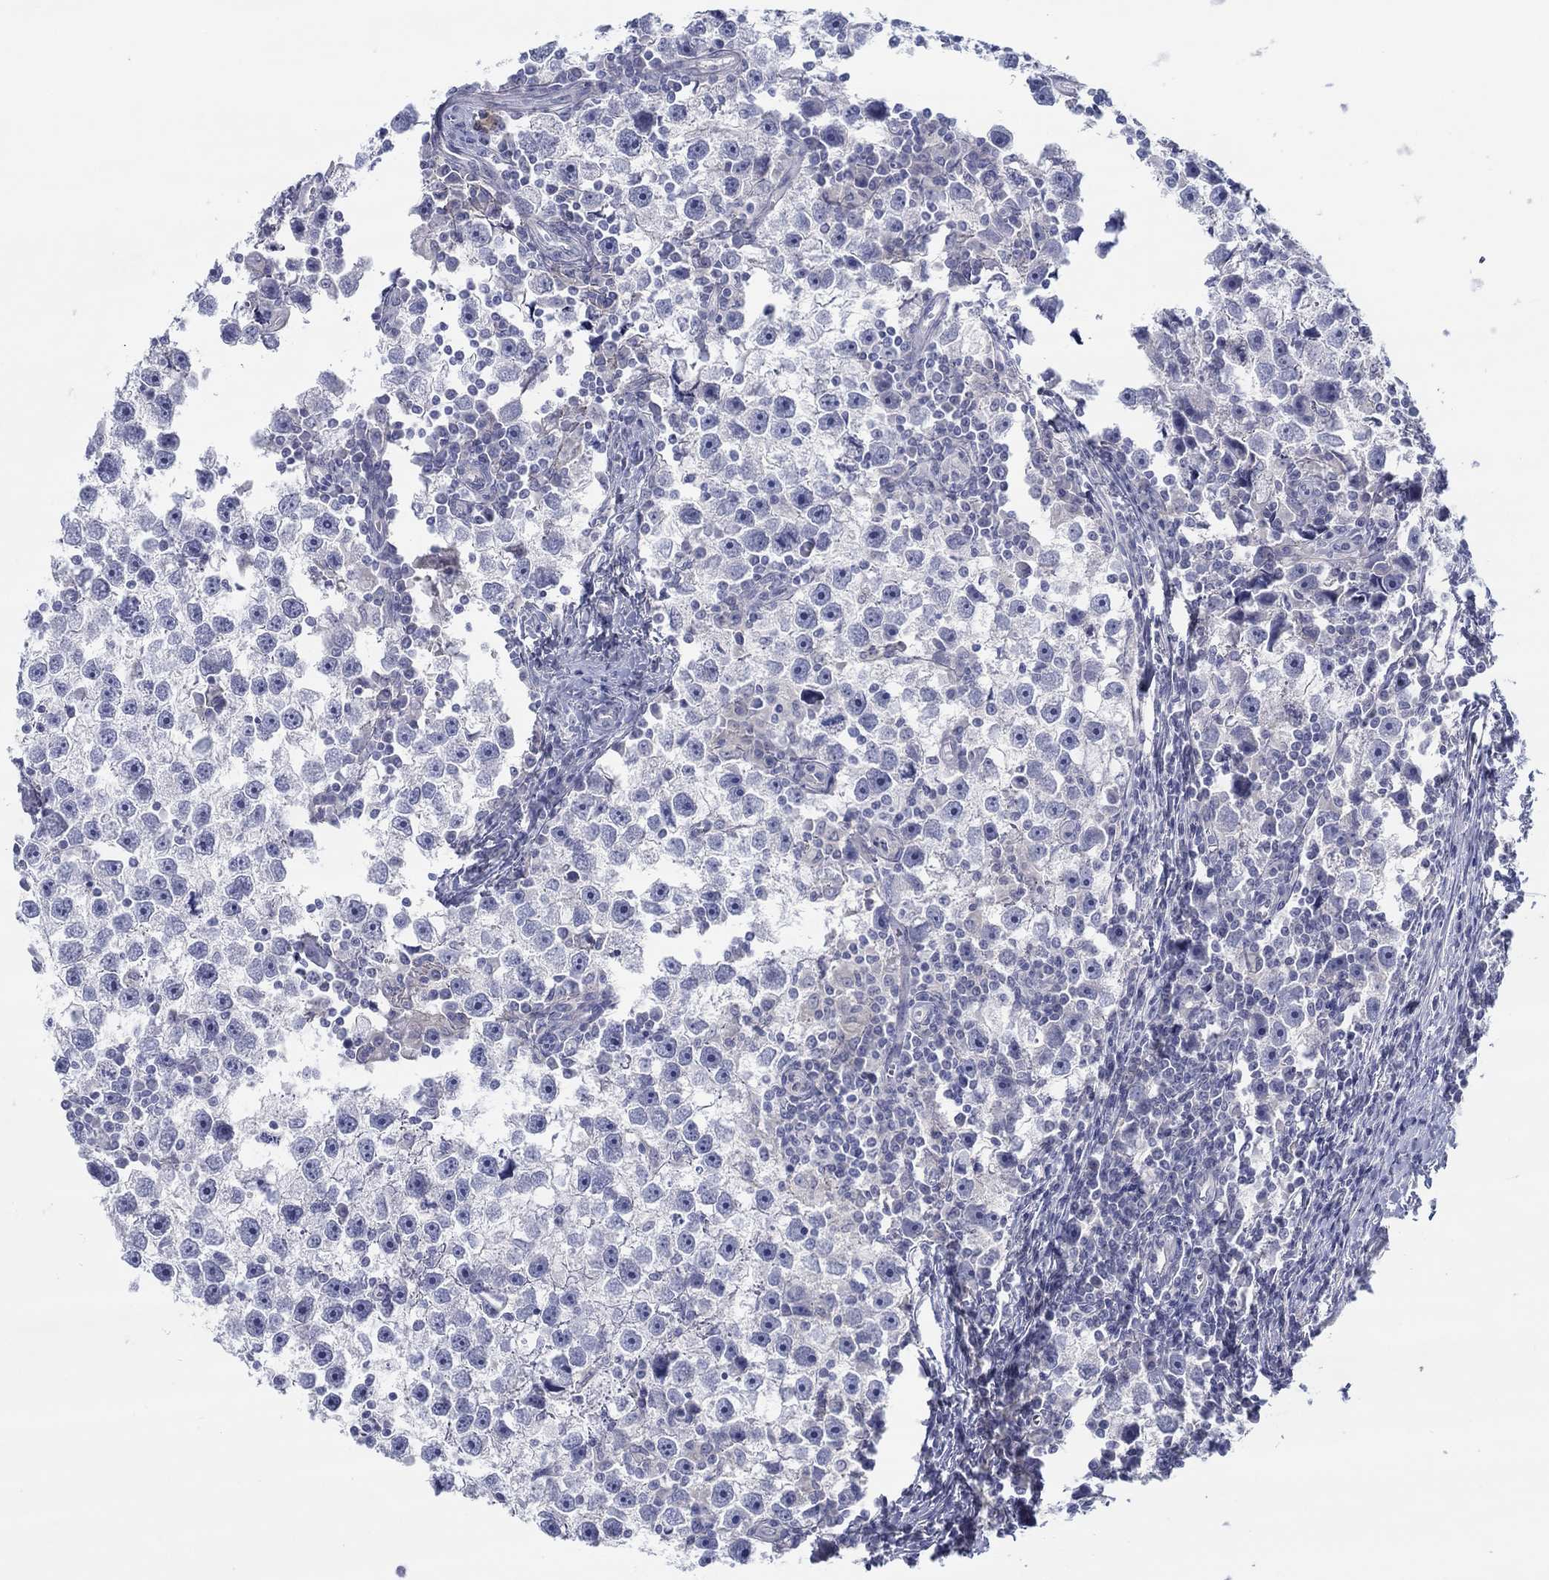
{"staining": {"intensity": "negative", "quantity": "none", "location": "none"}, "tissue": "testis cancer", "cell_type": "Tumor cells", "image_type": "cancer", "snomed": [{"axis": "morphology", "description": "Seminoma, NOS"}, {"axis": "topography", "description": "Testis"}], "caption": "IHC histopathology image of human testis cancer stained for a protein (brown), which reveals no expression in tumor cells.", "gene": "HAPLN4", "patient": {"sex": "male", "age": 30}}